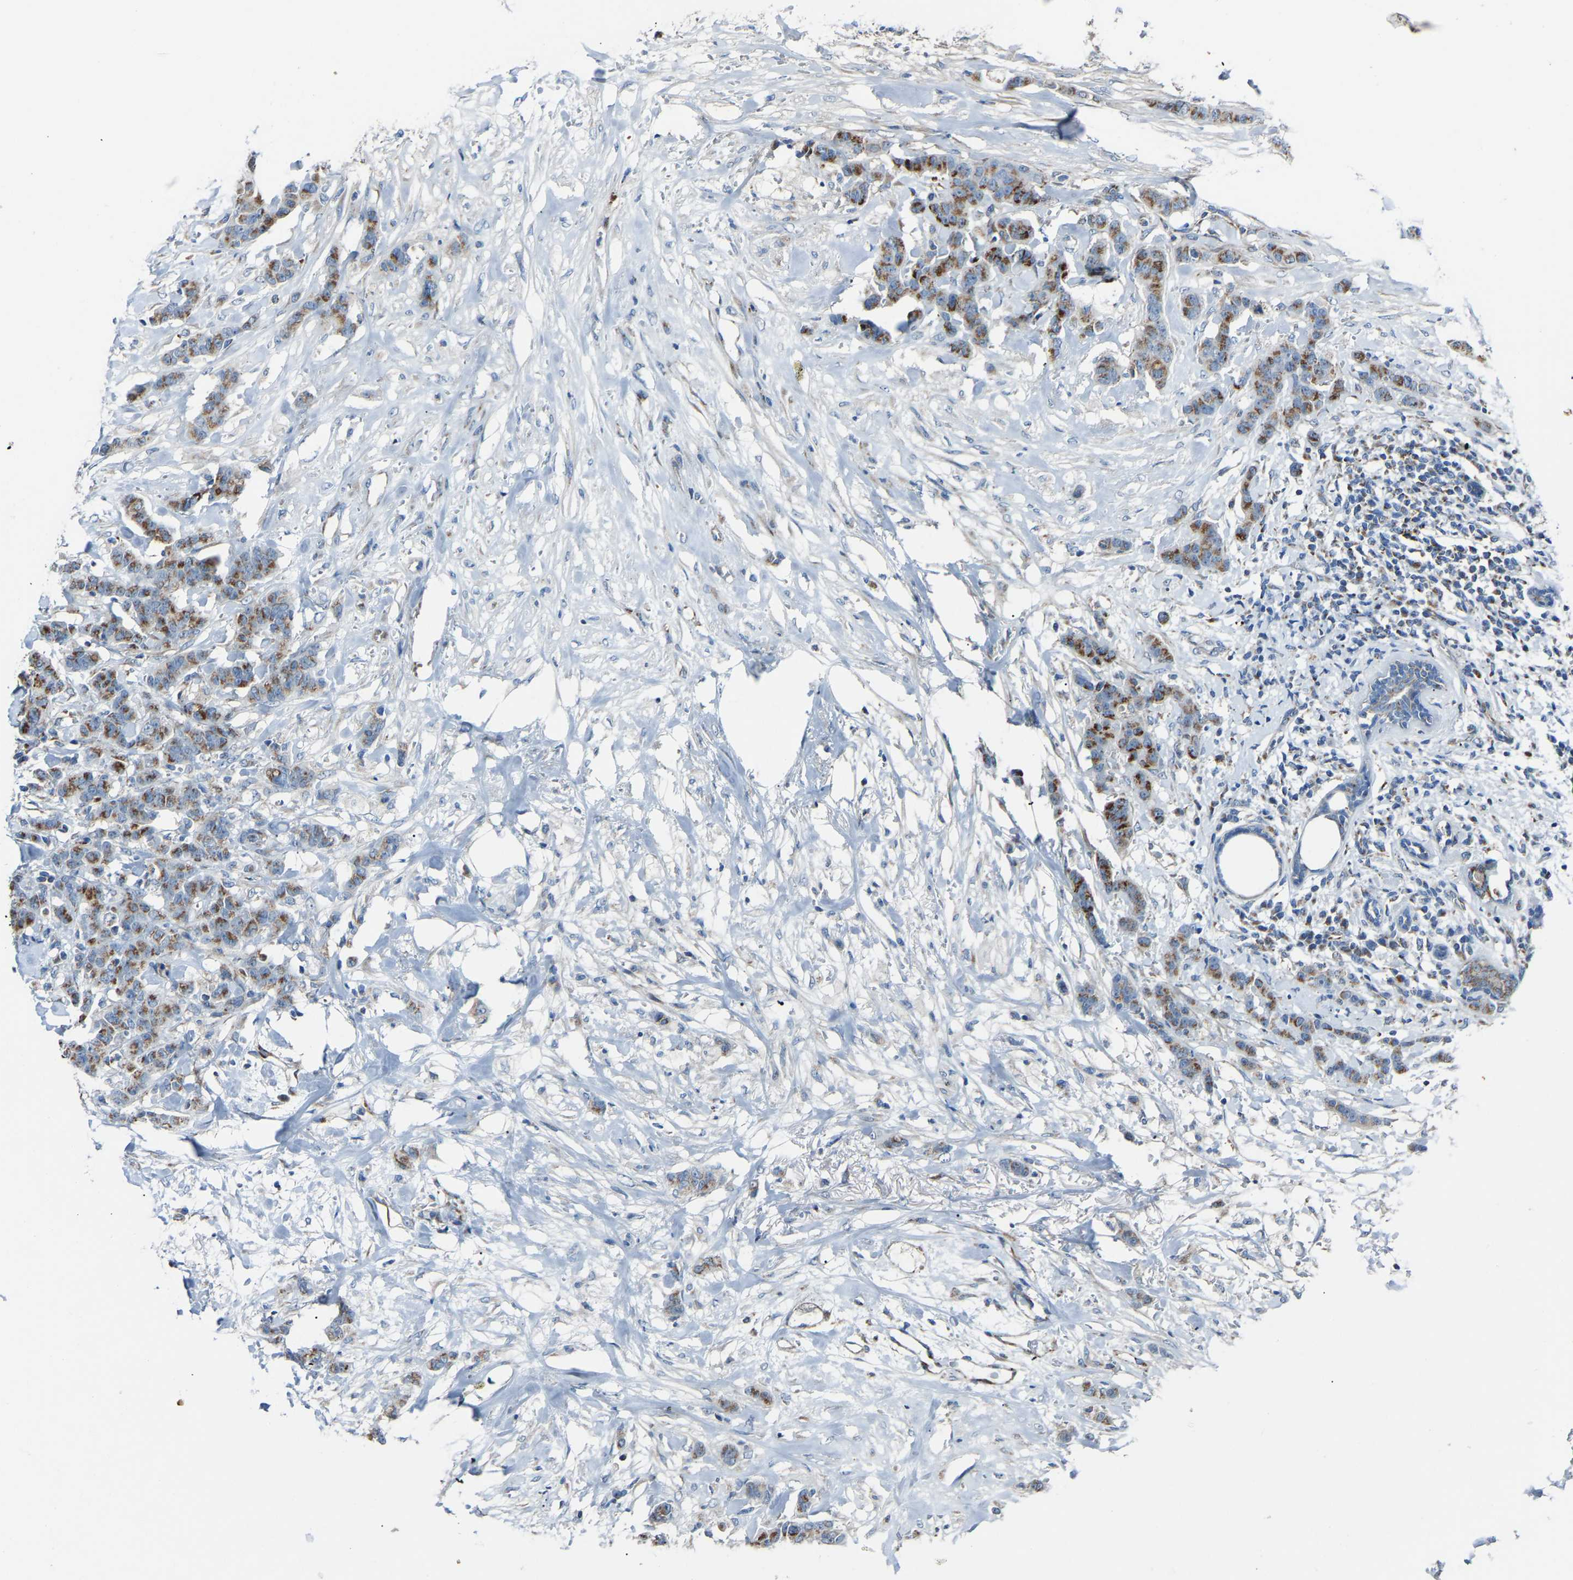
{"staining": {"intensity": "moderate", "quantity": ">75%", "location": "cytoplasmic/membranous"}, "tissue": "breast cancer", "cell_type": "Tumor cells", "image_type": "cancer", "snomed": [{"axis": "morphology", "description": "Normal tissue, NOS"}, {"axis": "morphology", "description": "Duct carcinoma"}, {"axis": "topography", "description": "Breast"}], "caption": "The micrograph displays staining of breast cancer, revealing moderate cytoplasmic/membranous protein positivity (brown color) within tumor cells. Nuclei are stained in blue.", "gene": "CANT1", "patient": {"sex": "female", "age": 40}}